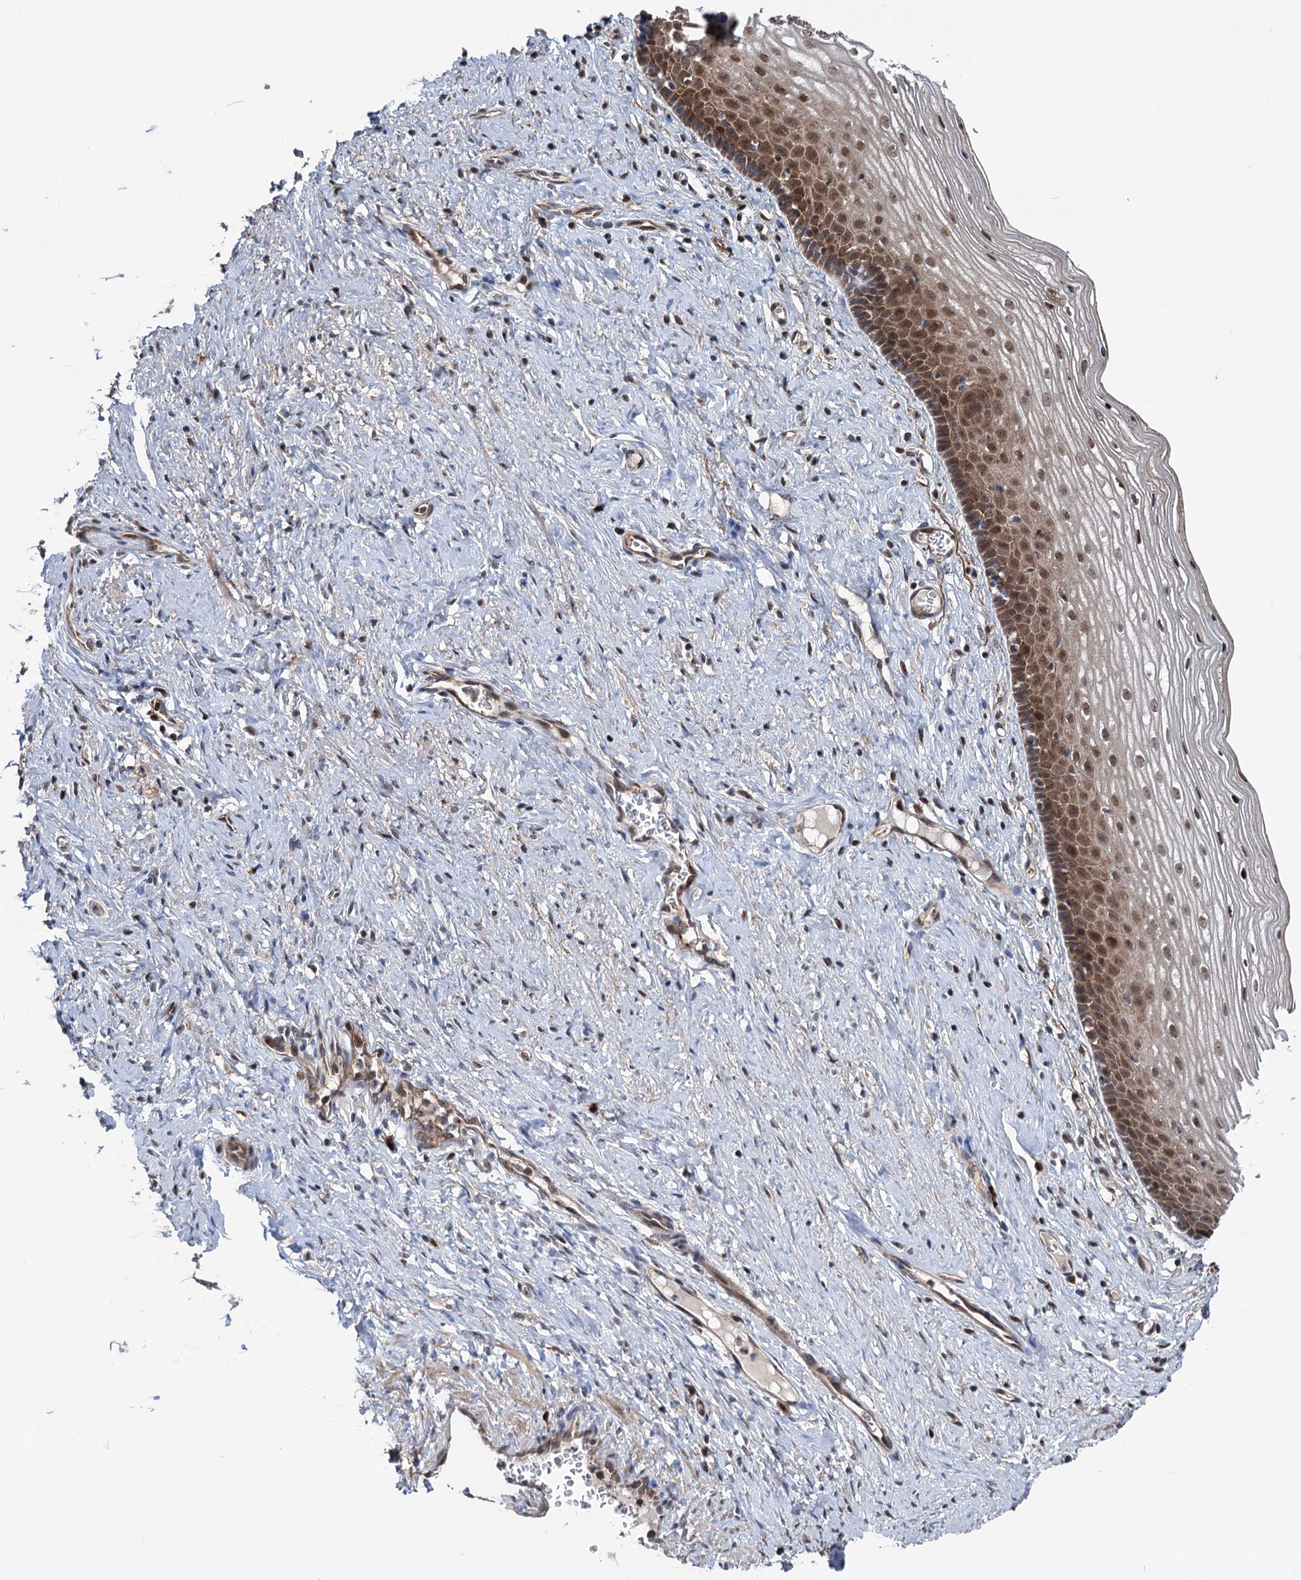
{"staining": {"intensity": "moderate", "quantity": ">75%", "location": "cytoplasmic/membranous,nuclear"}, "tissue": "cervix", "cell_type": "Glandular cells", "image_type": "normal", "snomed": [{"axis": "morphology", "description": "Normal tissue, NOS"}, {"axis": "topography", "description": "Cervix"}], "caption": "Protein expression analysis of normal human cervix reveals moderate cytoplasmic/membranous,nuclear staining in about >75% of glandular cells.", "gene": "GPBP1", "patient": {"sex": "female", "age": 42}}